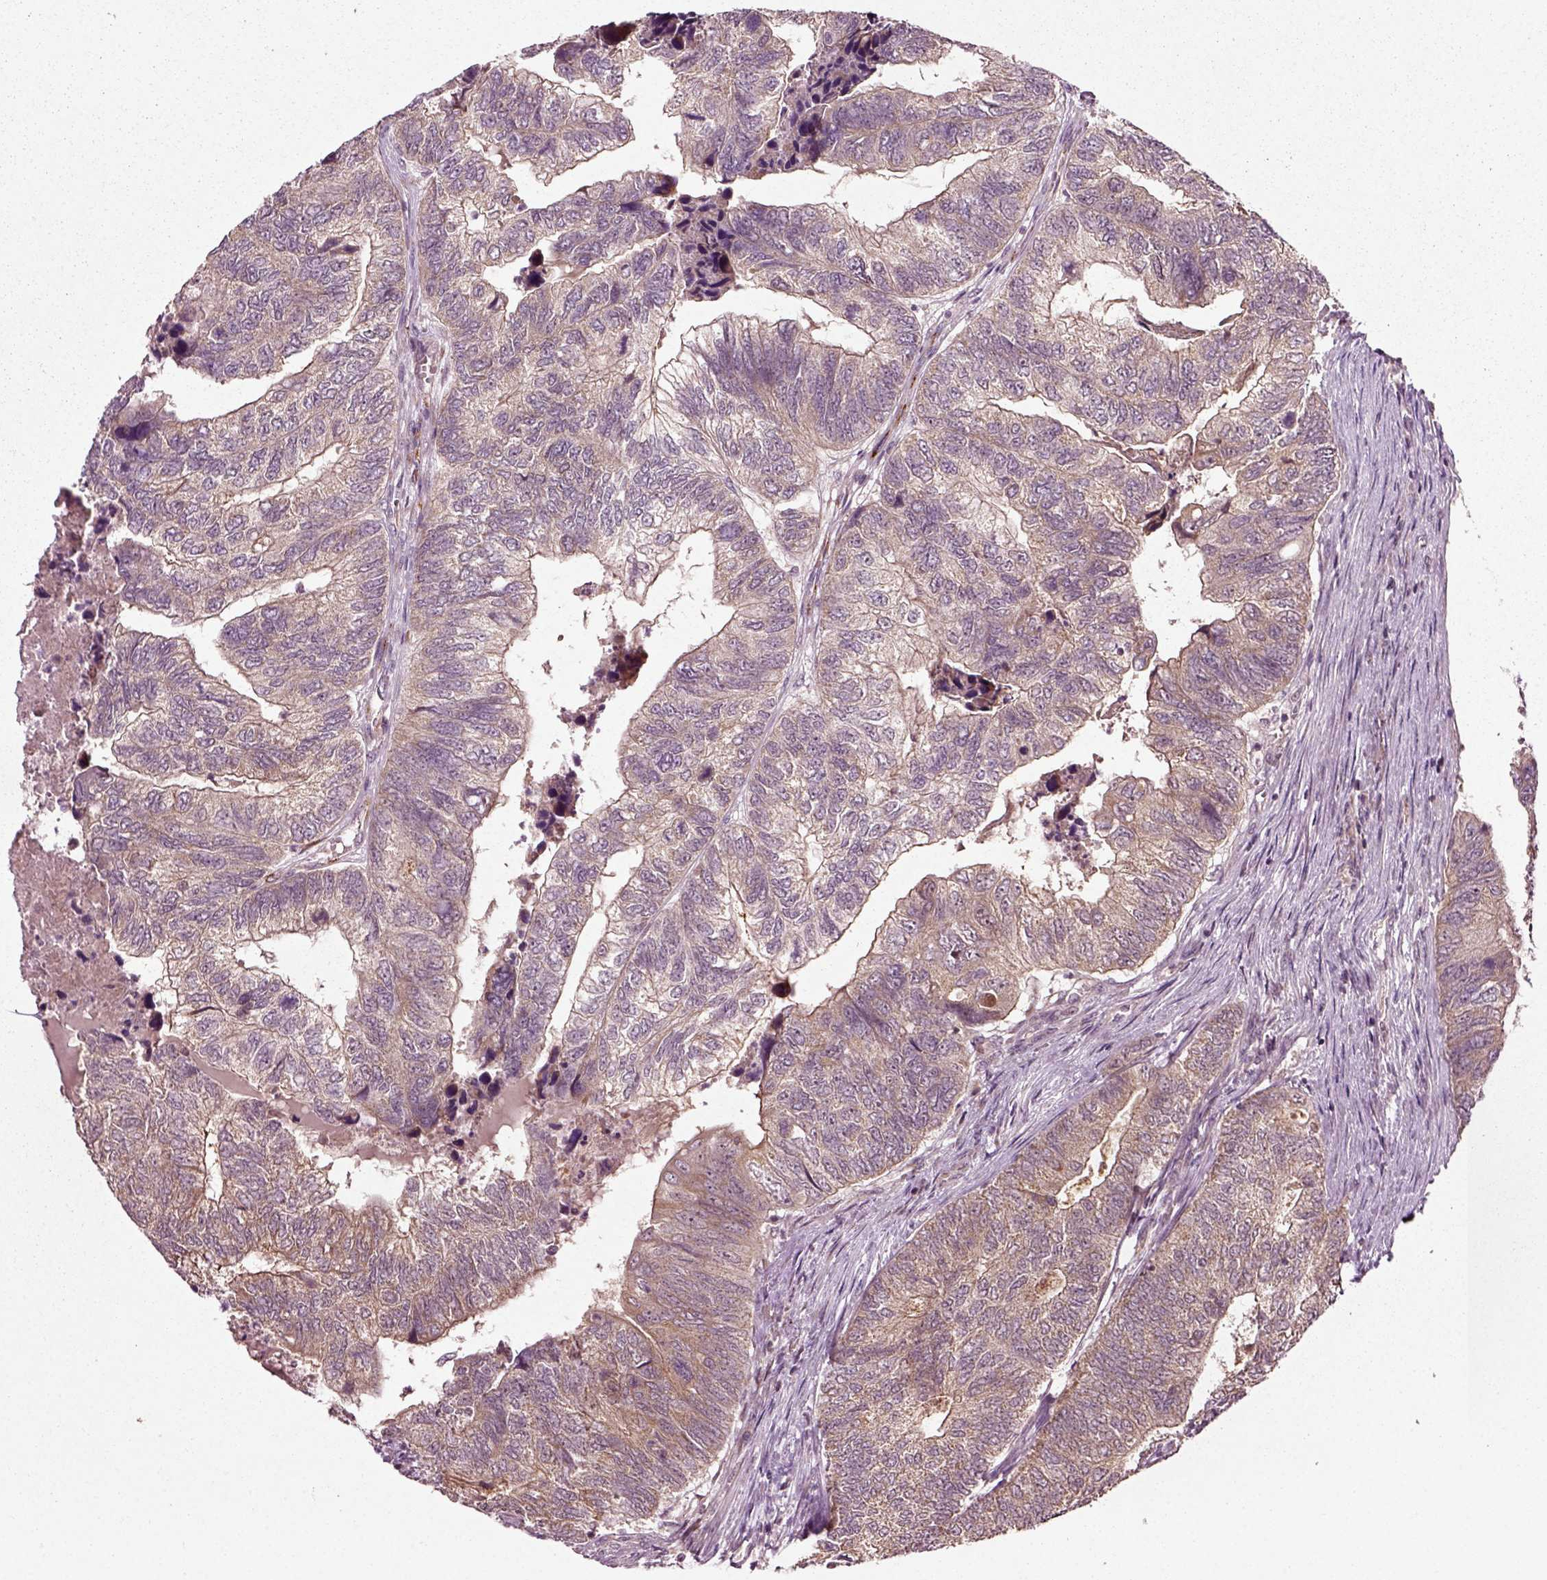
{"staining": {"intensity": "weak", "quantity": ">75%", "location": "cytoplasmic/membranous"}, "tissue": "colorectal cancer", "cell_type": "Tumor cells", "image_type": "cancer", "snomed": [{"axis": "morphology", "description": "Adenocarcinoma, NOS"}, {"axis": "topography", "description": "Colon"}], "caption": "The immunohistochemical stain labels weak cytoplasmic/membranous expression in tumor cells of adenocarcinoma (colorectal) tissue.", "gene": "PLCD3", "patient": {"sex": "female", "age": 67}}